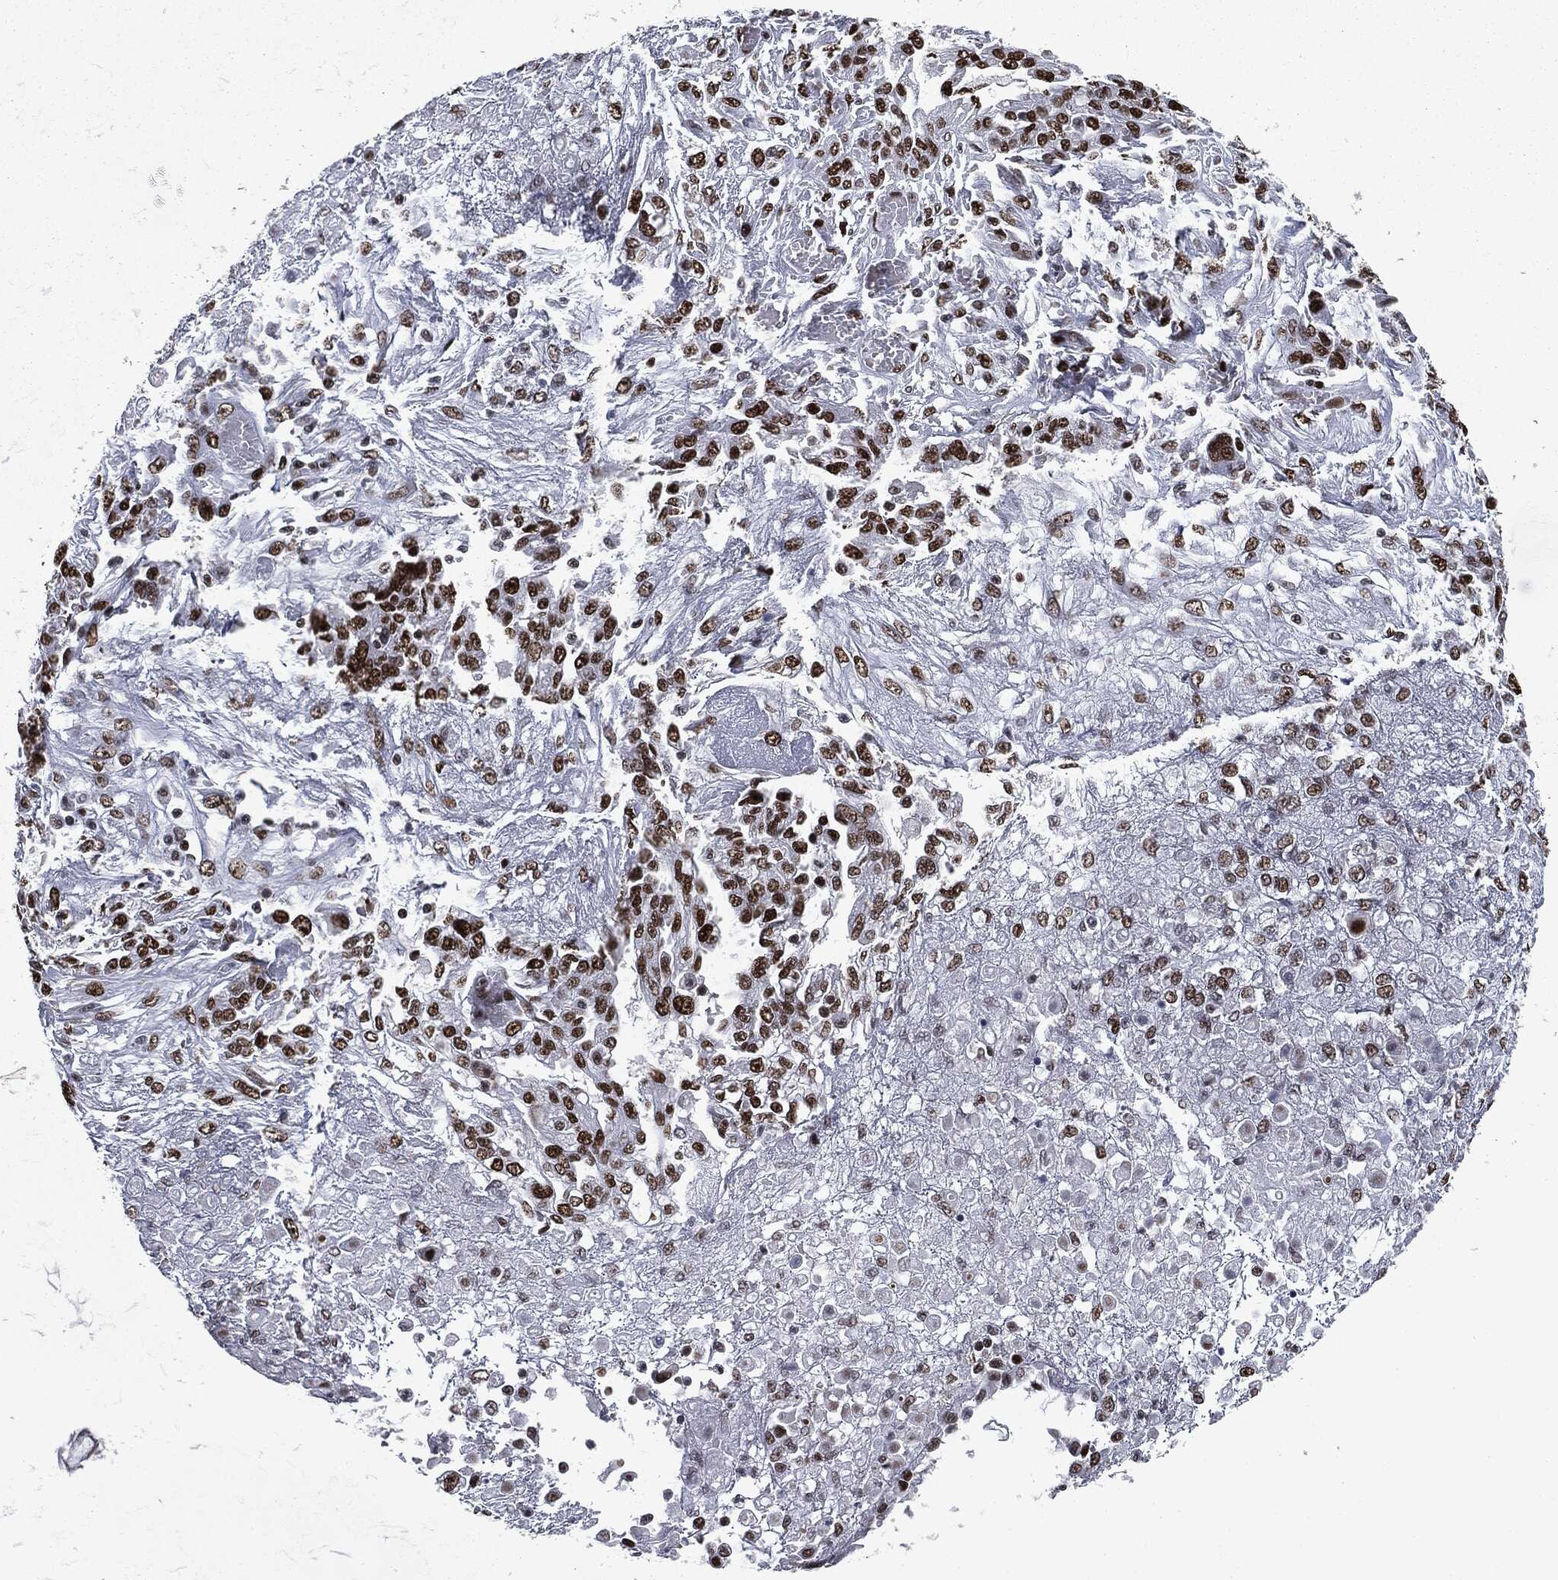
{"staining": {"intensity": "strong", "quantity": ">75%", "location": "nuclear"}, "tissue": "ovarian cancer", "cell_type": "Tumor cells", "image_type": "cancer", "snomed": [{"axis": "morphology", "description": "Cystadenocarcinoma, serous, NOS"}, {"axis": "topography", "description": "Ovary"}], "caption": "There is high levels of strong nuclear expression in tumor cells of ovarian cancer, as demonstrated by immunohistochemical staining (brown color).", "gene": "MSH2", "patient": {"sex": "female", "age": 67}}